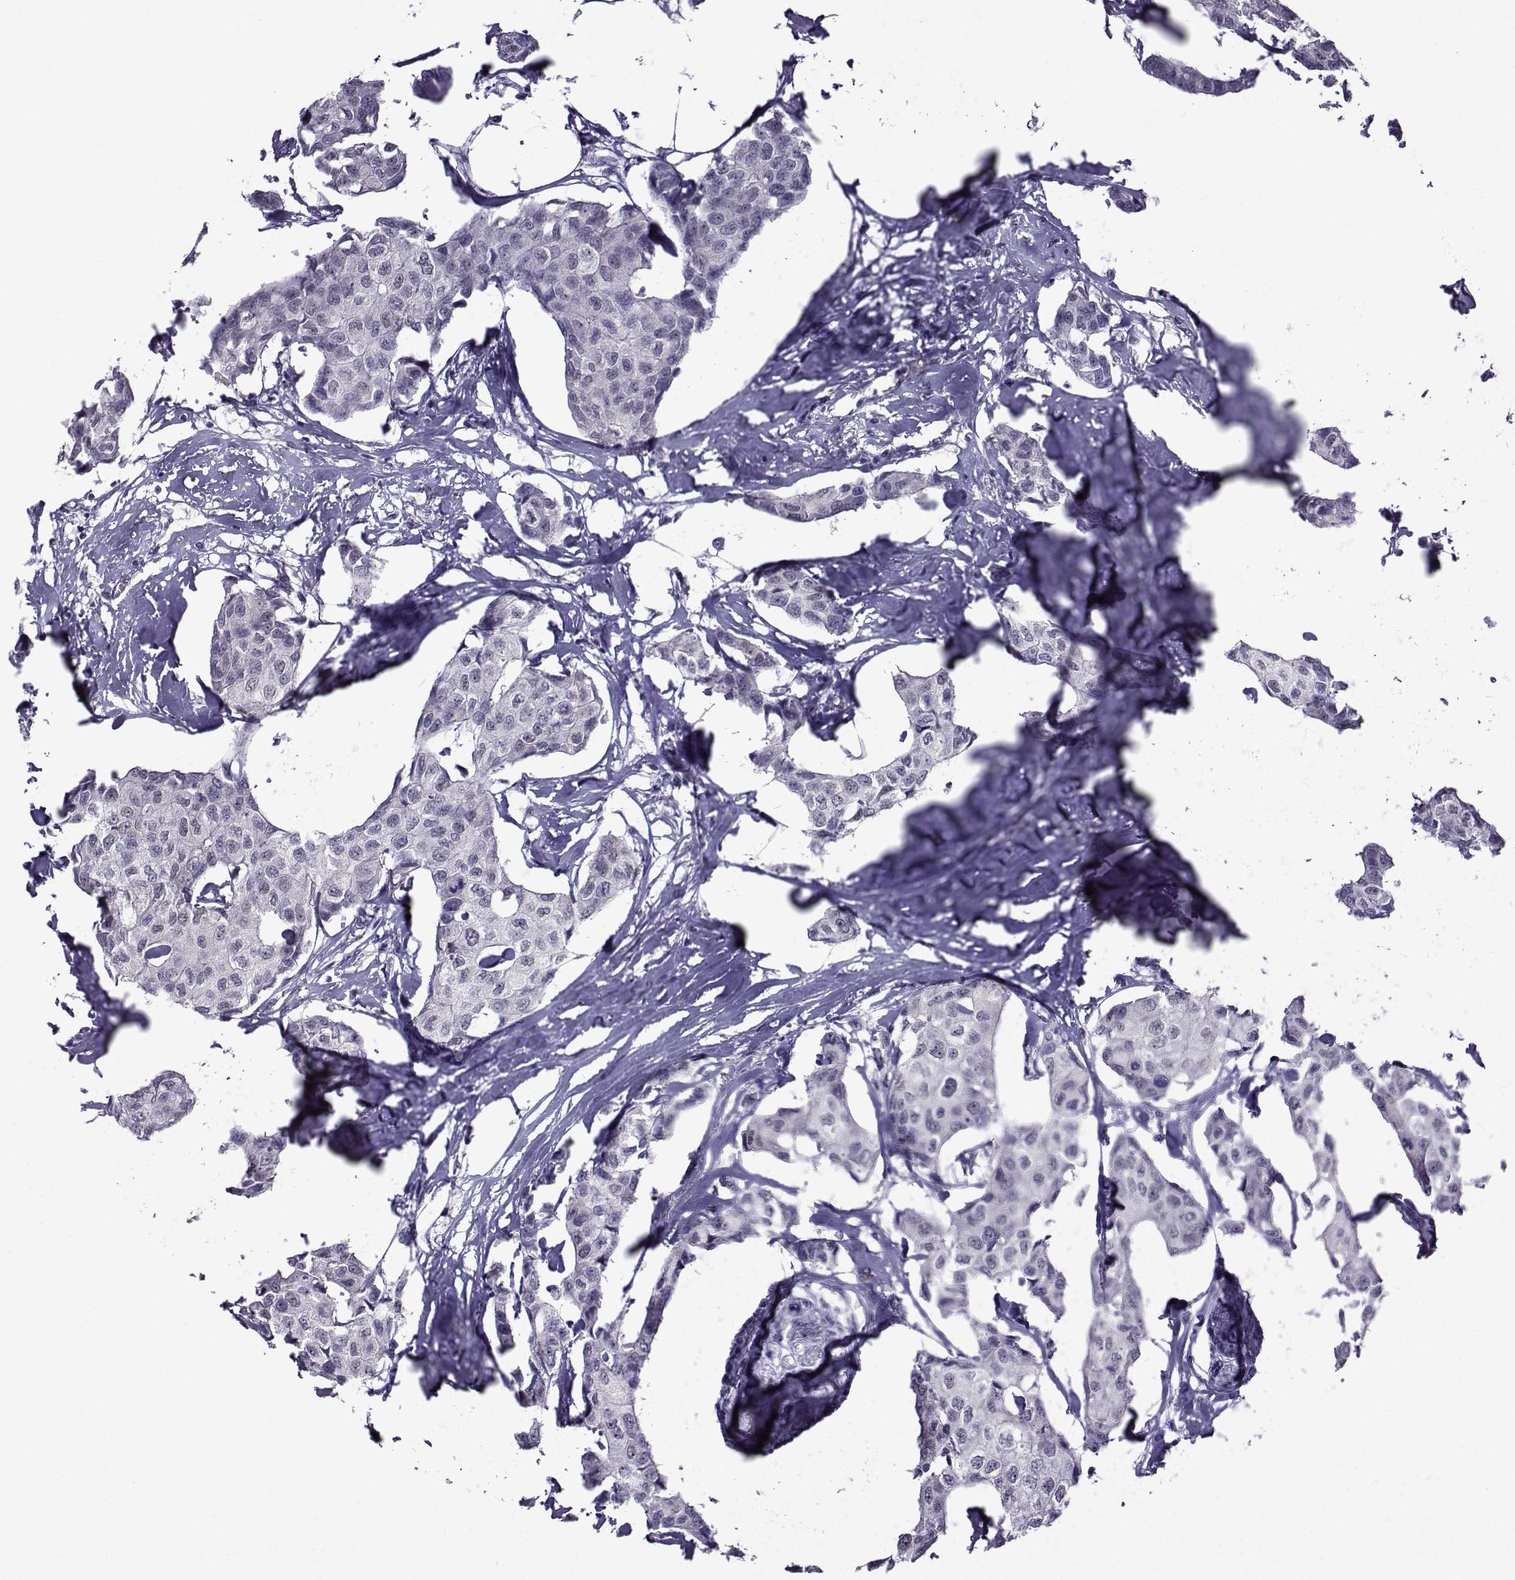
{"staining": {"intensity": "negative", "quantity": "none", "location": "none"}, "tissue": "breast cancer", "cell_type": "Tumor cells", "image_type": "cancer", "snomed": [{"axis": "morphology", "description": "Duct carcinoma"}, {"axis": "topography", "description": "Breast"}], "caption": "Human breast cancer (invasive ductal carcinoma) stained for a protein using IHC reveals no staining in tumor cells.", "gene": "DDX20", "patient": {"sex": "female", "age": 80}}